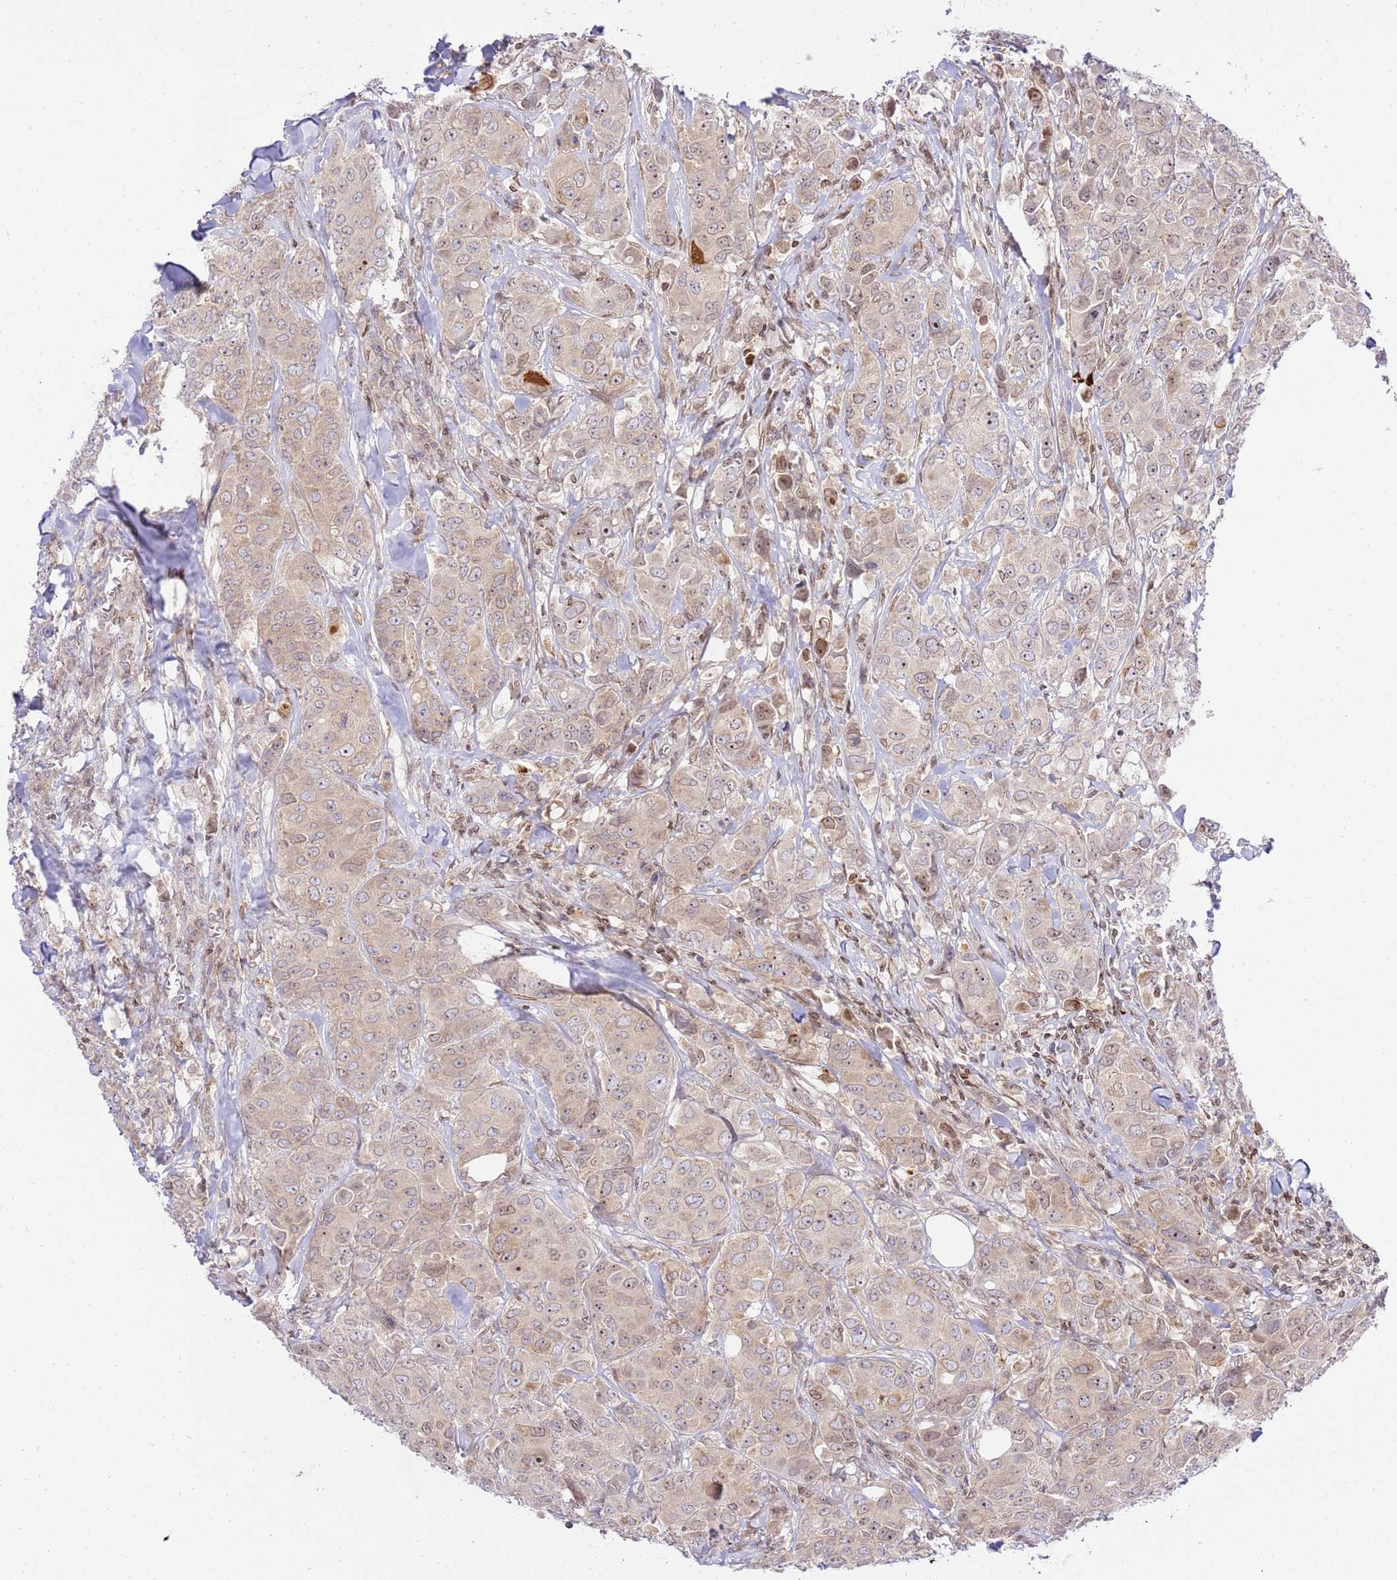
{"staining": {"intensity": "negative", "quantity": "none", "location": "none"}, "tissue": "breast cancer", "cell_type": "Tumor cells", "image_type": "cancer", "snomed": [{"axis": "morphology", "description": "Duct carcinoma"}, {"axis": "topography", "description": "Breast"}], "caption": "Immunohistochemical staining of human breast intraductal carcinoma reveals no significant staining in tumor cells. (DAB immunohistochemistry, high magnification).", "gene": "TRIM37", "patient": {"sex": "female", "age": 43}}